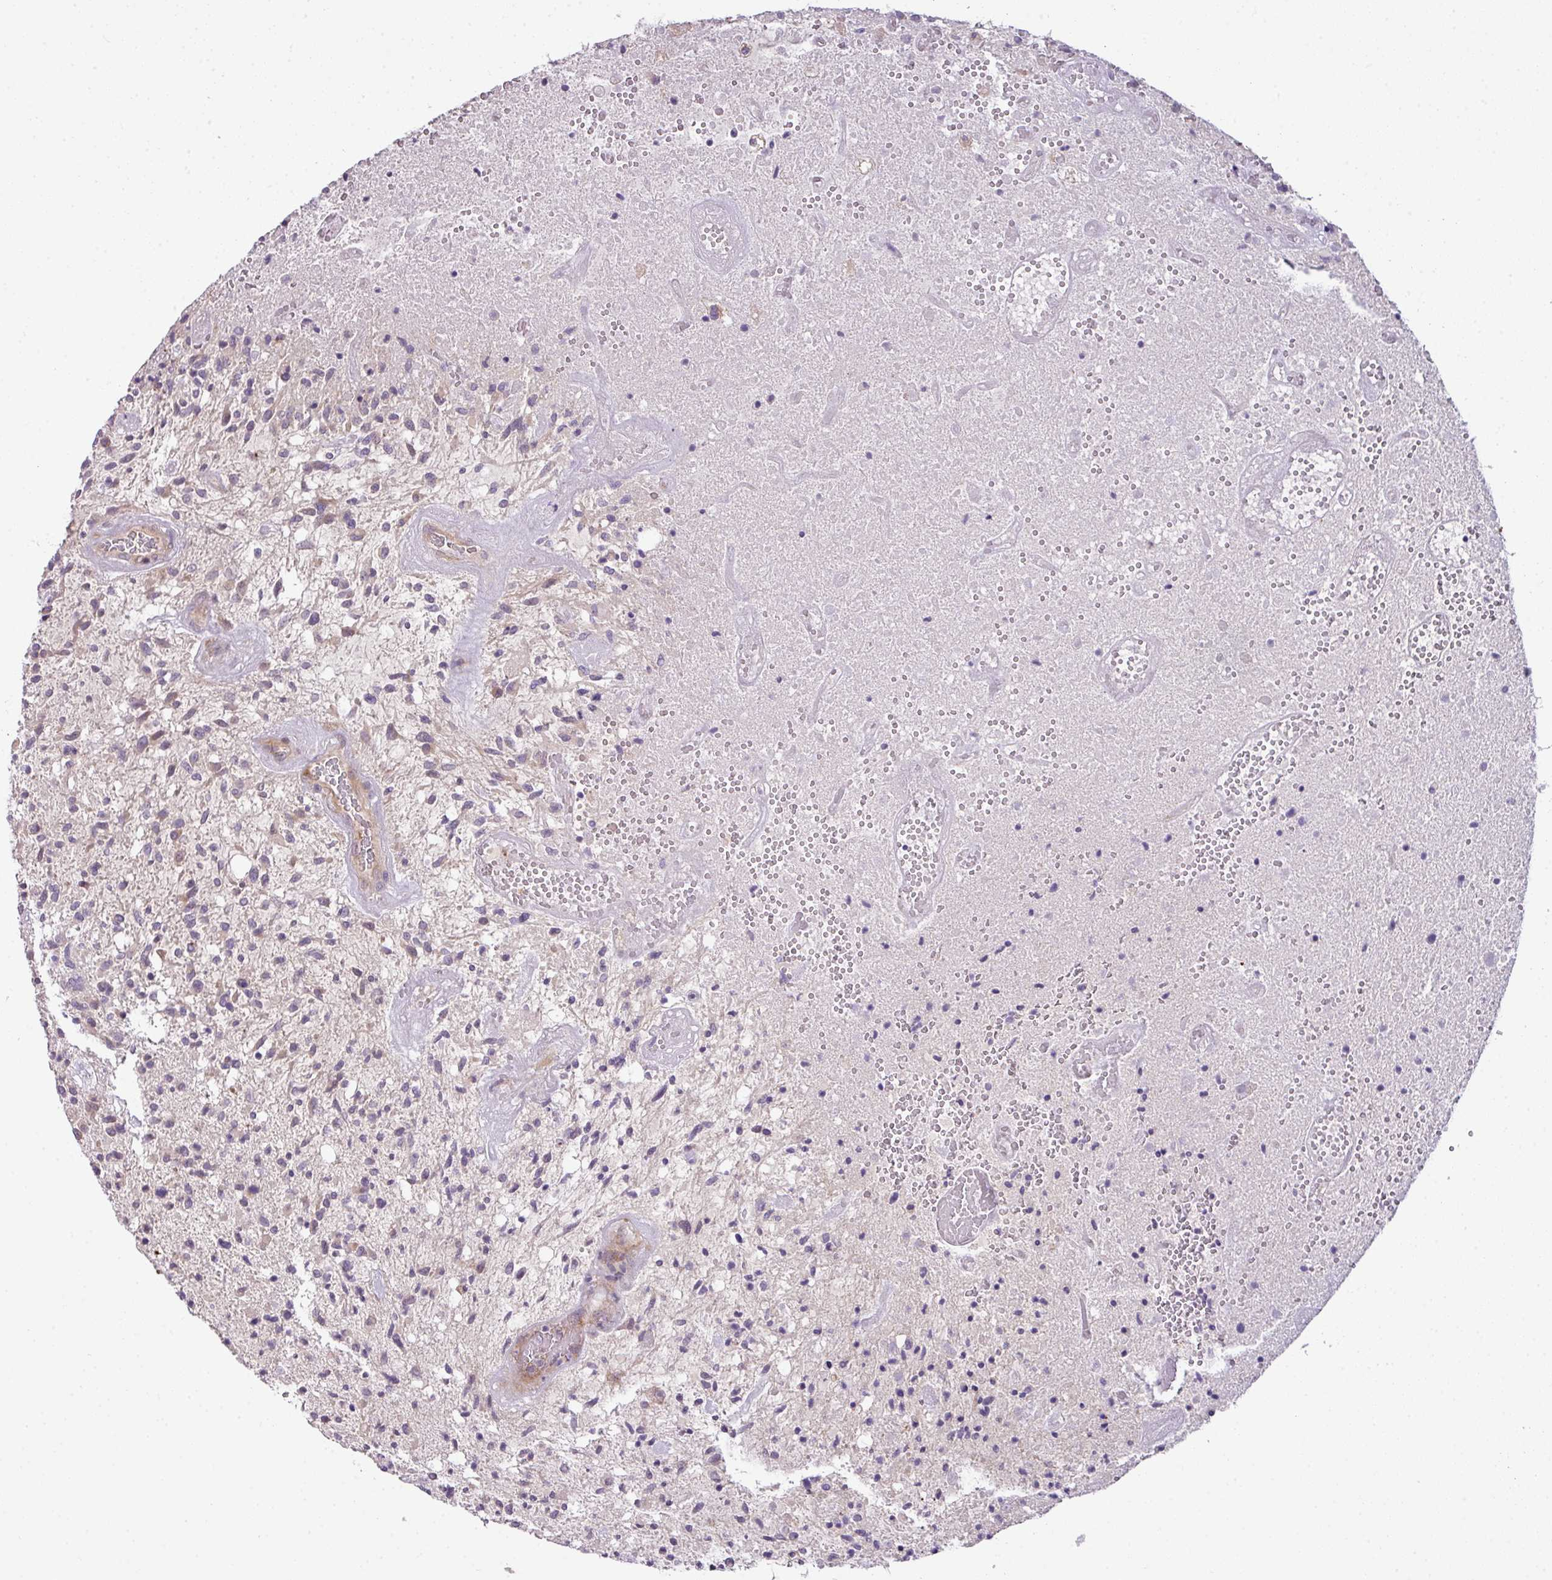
{"staining": {"intensity": "negative", "quantity": "none", "location": "none"}, "tissue": "glioma", "cell_type": "Tumor cells", "image_type": "cancer", "snomed": [{"axis": "morphology", "description": "Glioma, malignant, High grade"}, {"axis": "topography", "description": "Brain"}], "caption": "Immunohistochemical staining of high-grade glioma (malignant) demonstrates no significant expression in tumor cells.", "gene": "PIK3R5", "patient": {"sex": "male", "age": 47}}